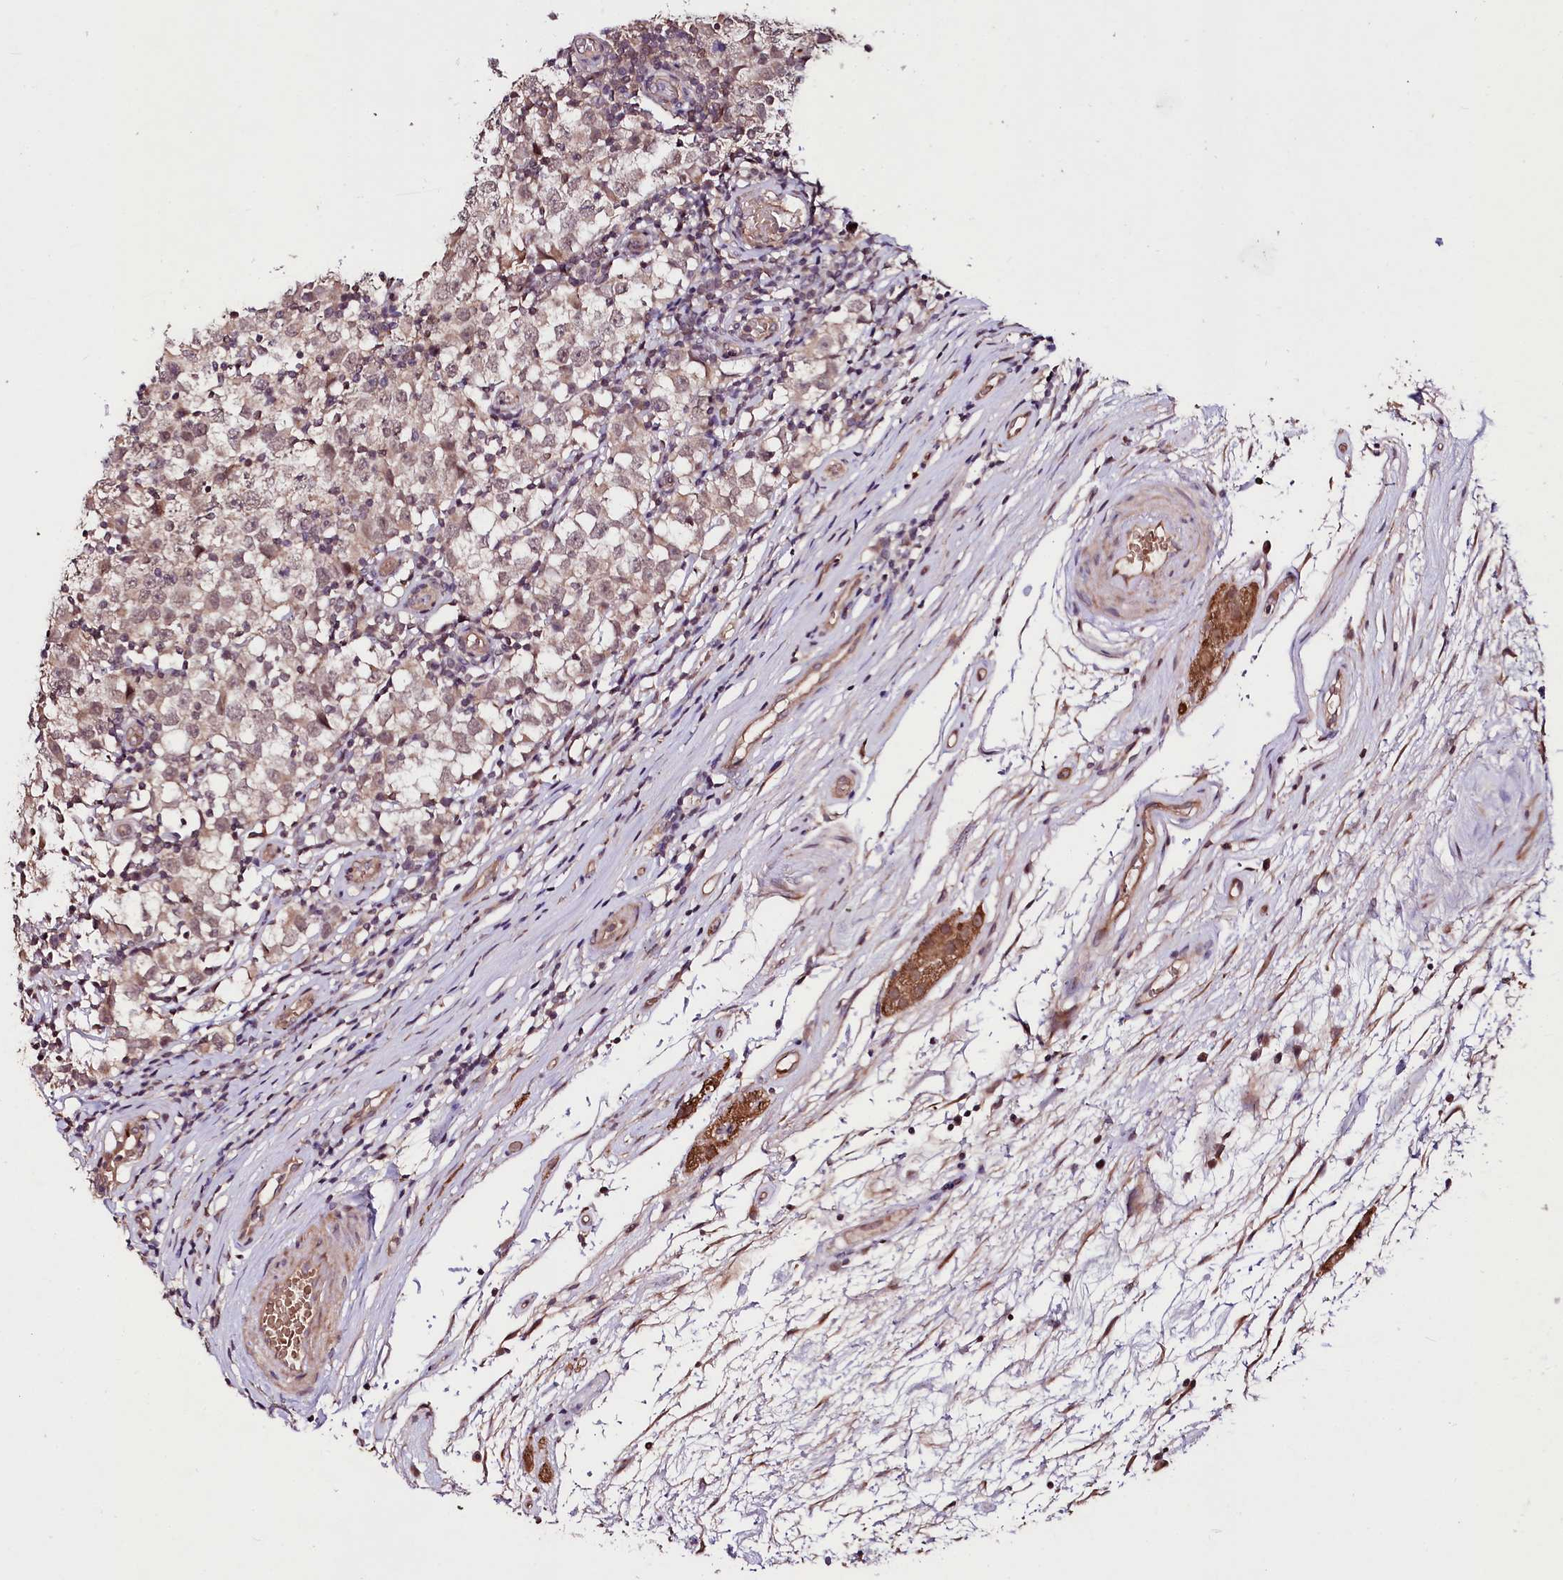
{"staining": {"intensity": "weak", "quantity": ">75%", "location": "cytoplasmic/membranous,nuclear"}, "tissue": "testis cancer", "cell_type": "Tumor cells", "image_type": "cancer", "snomed": [{"axis": "morphology", "description": "Seminoma, NOS"}, {"axis": "topography", "description": "Testis"}], "caption": "IHC (DAB) staining of testis seminoma reveals weak cytoplasmic/membranous and nuclear protein staining in approximately >75% of tumor cells. (brown staining indicates protein expression, while blue staining denotes nuclei).", "gene": "TAFAZZIN", "patient": {"sex": "male", "age": 65}}